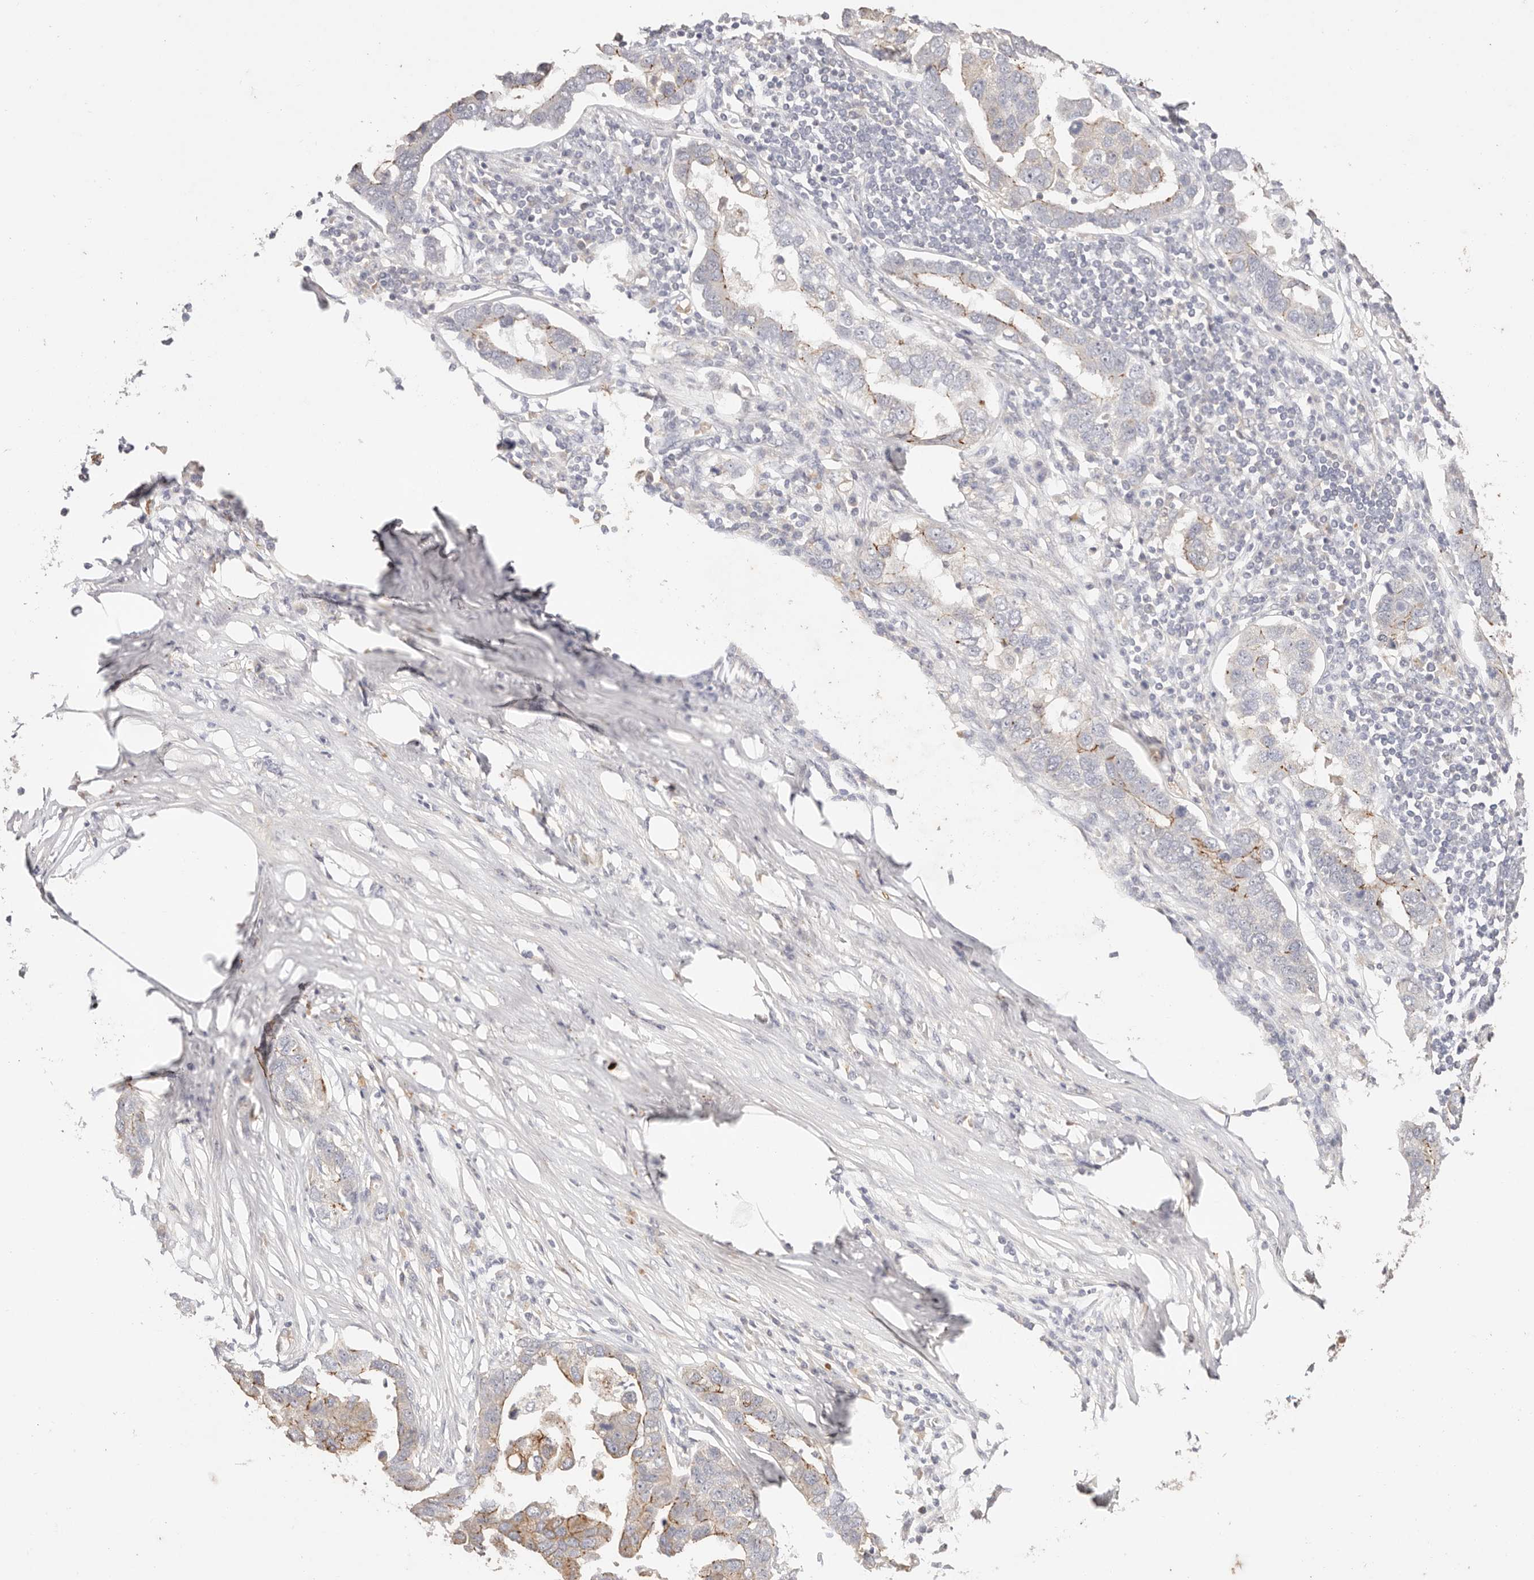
{"staining": {"intensity": "weak", "quantity": "<25%", "location": "cytoplasmic/membranous"}, "tissue": "pancreatic cancer", "cell_type": "Tumor cells", "image_type": "cancer", "snomed": [{"axis": "morphology", "description": "Adenocarcinoma, NOS"}, {"axis": "topography", "description": "Pancreas"}], "caption": "Image shows no significant protein expression in tumor cells of pancreatic cancer. The staining is performed using DAB (3,3'-diaminobenzidine) brown chromogen with nuclei counter-stained in using hematoxylin.", "gene": "CXADR", "patient": {"sex": "female", "age": 61}}